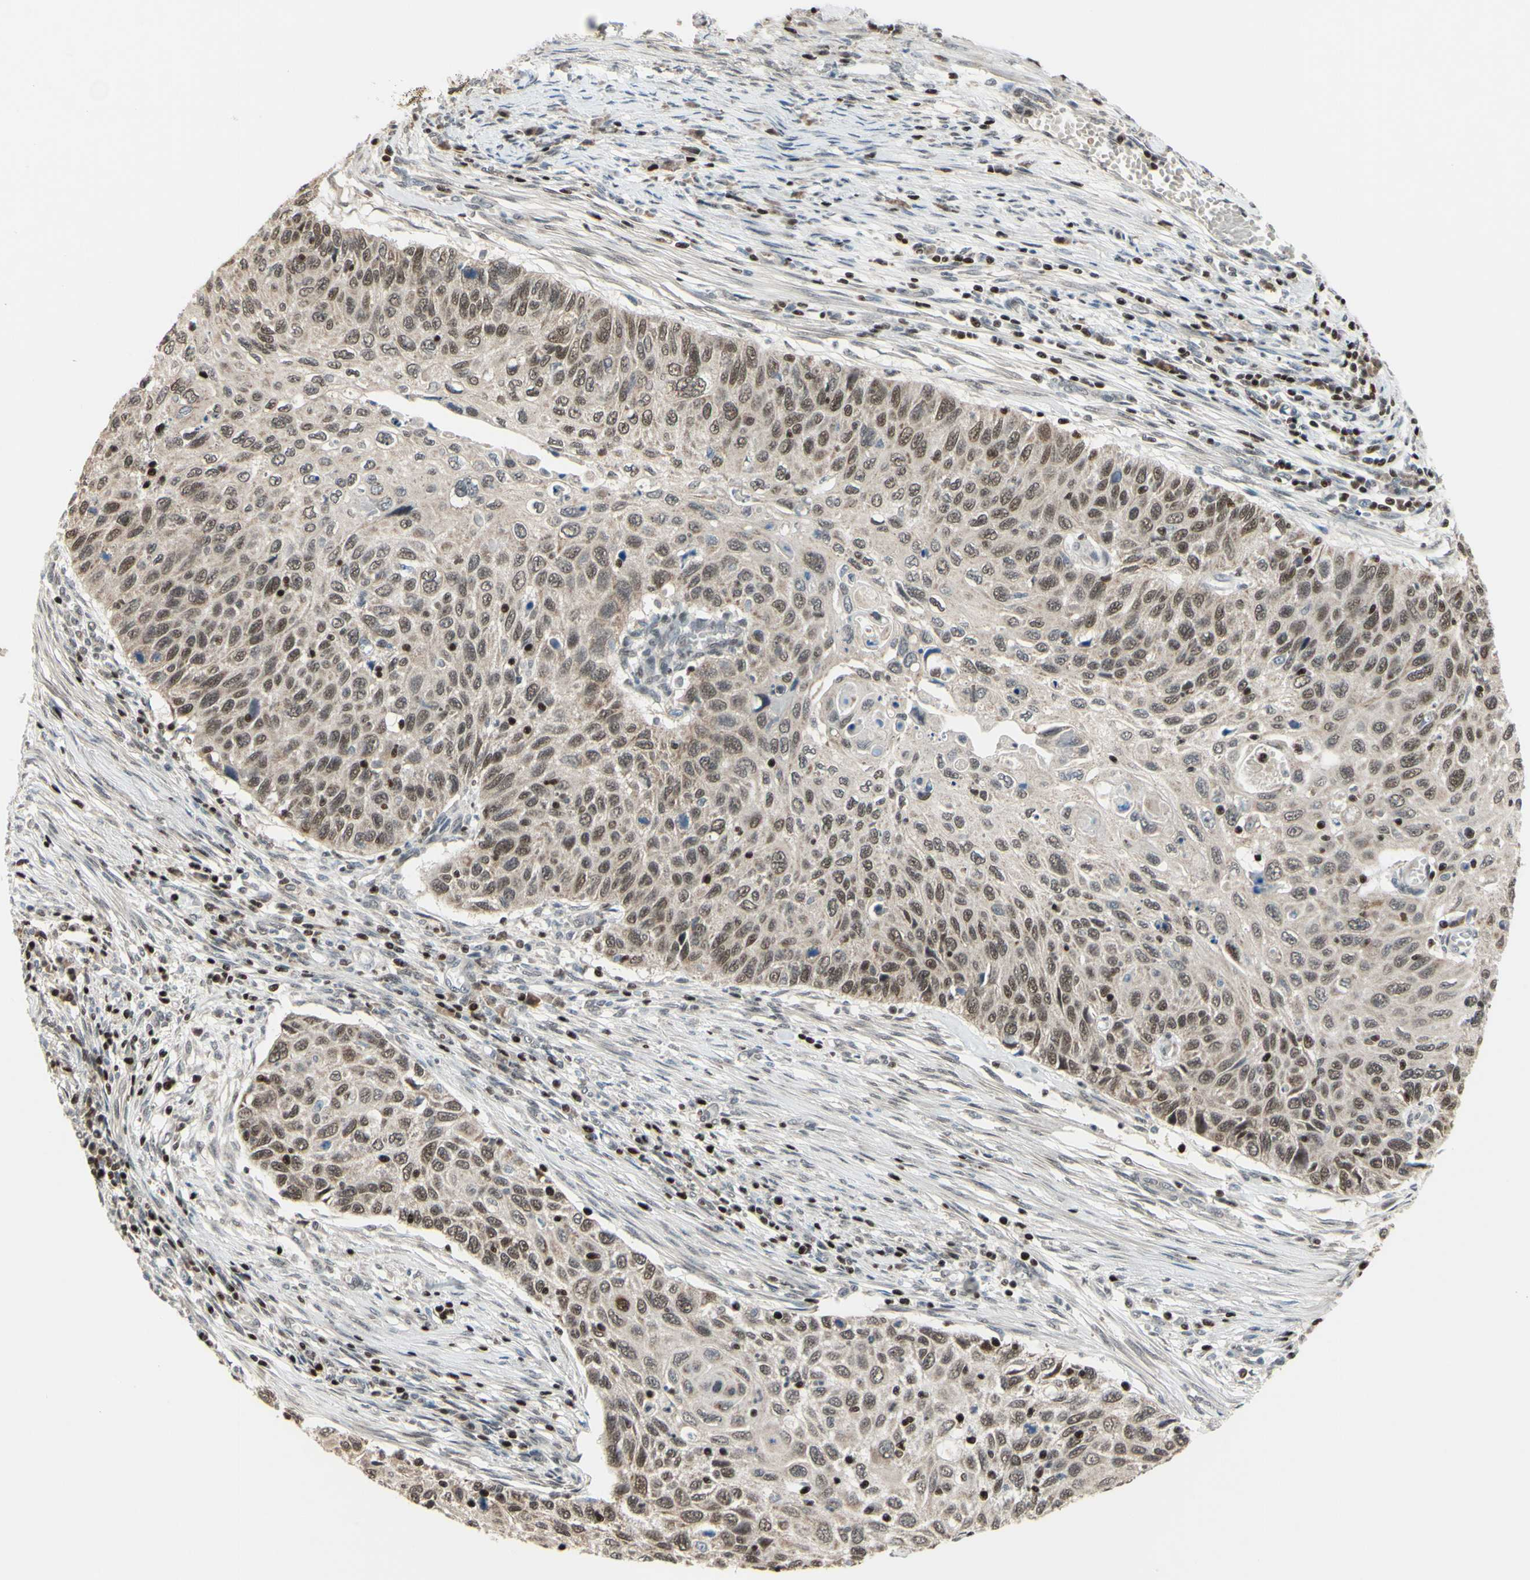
{"staining": {"intensity": "weak", "quantity": ">75%", "location": "cytoplasmic/membranous,nuclear"}, "tissue": "cervical cancer", "cell_type": "Tumor cells", "image_type": "cancer", "snomed": [{"axis": "morphology", "description": "Squamous cell carcinoma, NOS"}, {"axis": "topography", "description": "Cervix"}], "caption": "Protein analysis of squamous cell carcinoma (cervical) tissue exhibits weak cytoplasmic/membranous and nuclear staining in about >75% of tumor cells. The staining was performed using DAB, with brown indicating positive protein expression. Nuclei are stained blue with hematoxylin.", "gene": "SP4", "patient": {"sex": "female", "age": 70}}